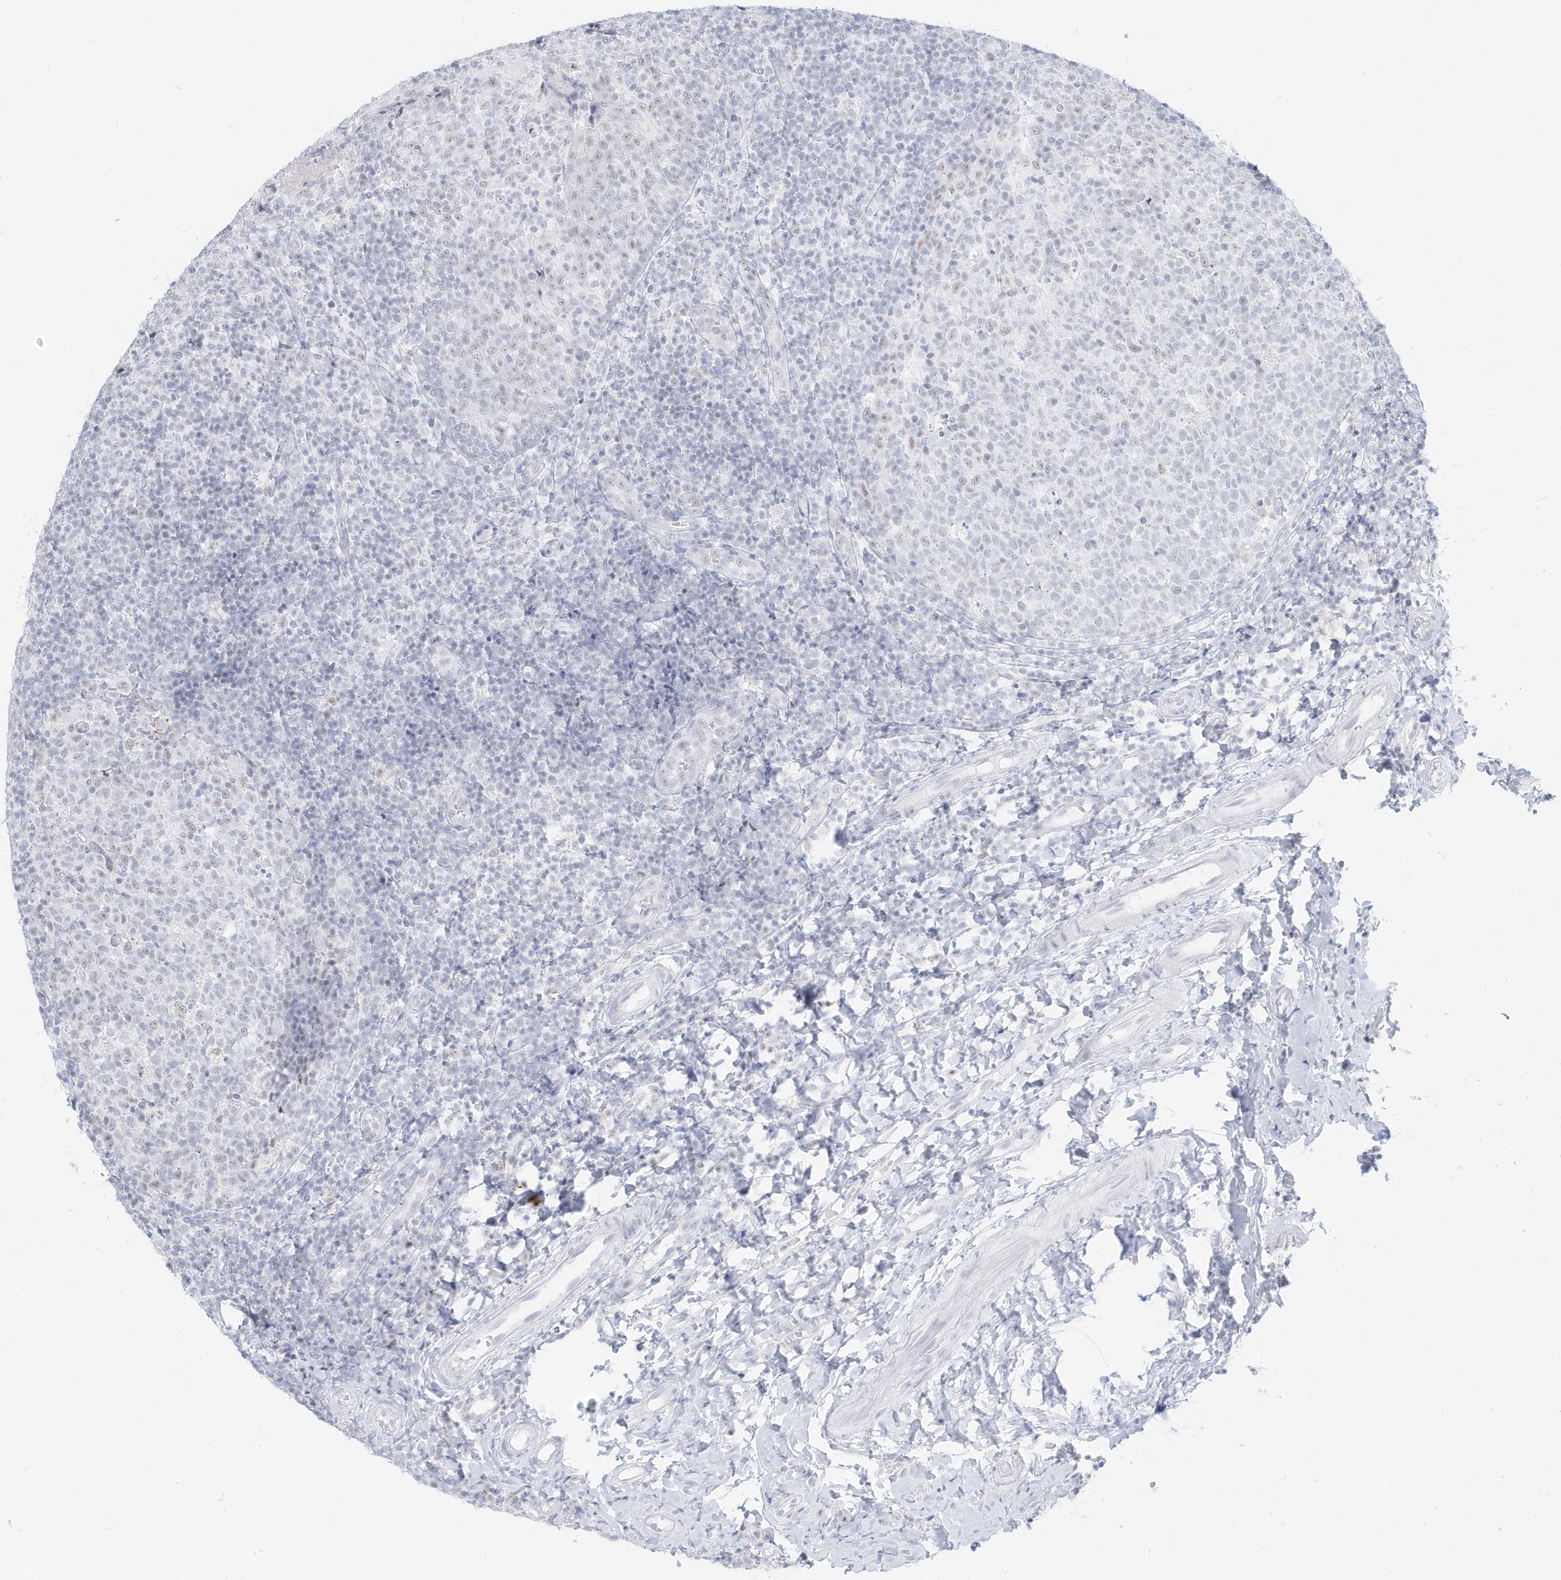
{"staining": {"intensity": "negative", "quantity": "none", "location": "none"}, "tissue": "tonsil", "cell_type": "Germinal center cells", "image_type": "normal", "snomed": [{"axis": "morphology", "description": "Normal tissue, NOS"}, {"axis": "topography", "description": "Tonsil"}], "caption": "Unremarkable tonsil was stained to show a protein in brown. There is no significant positivity in germinal center cells. (DAB immunohistochemistry with hematoxylin counter stain).", "gene": "PLEKHN1", "patient": {"sex": "female", "age": 19}}